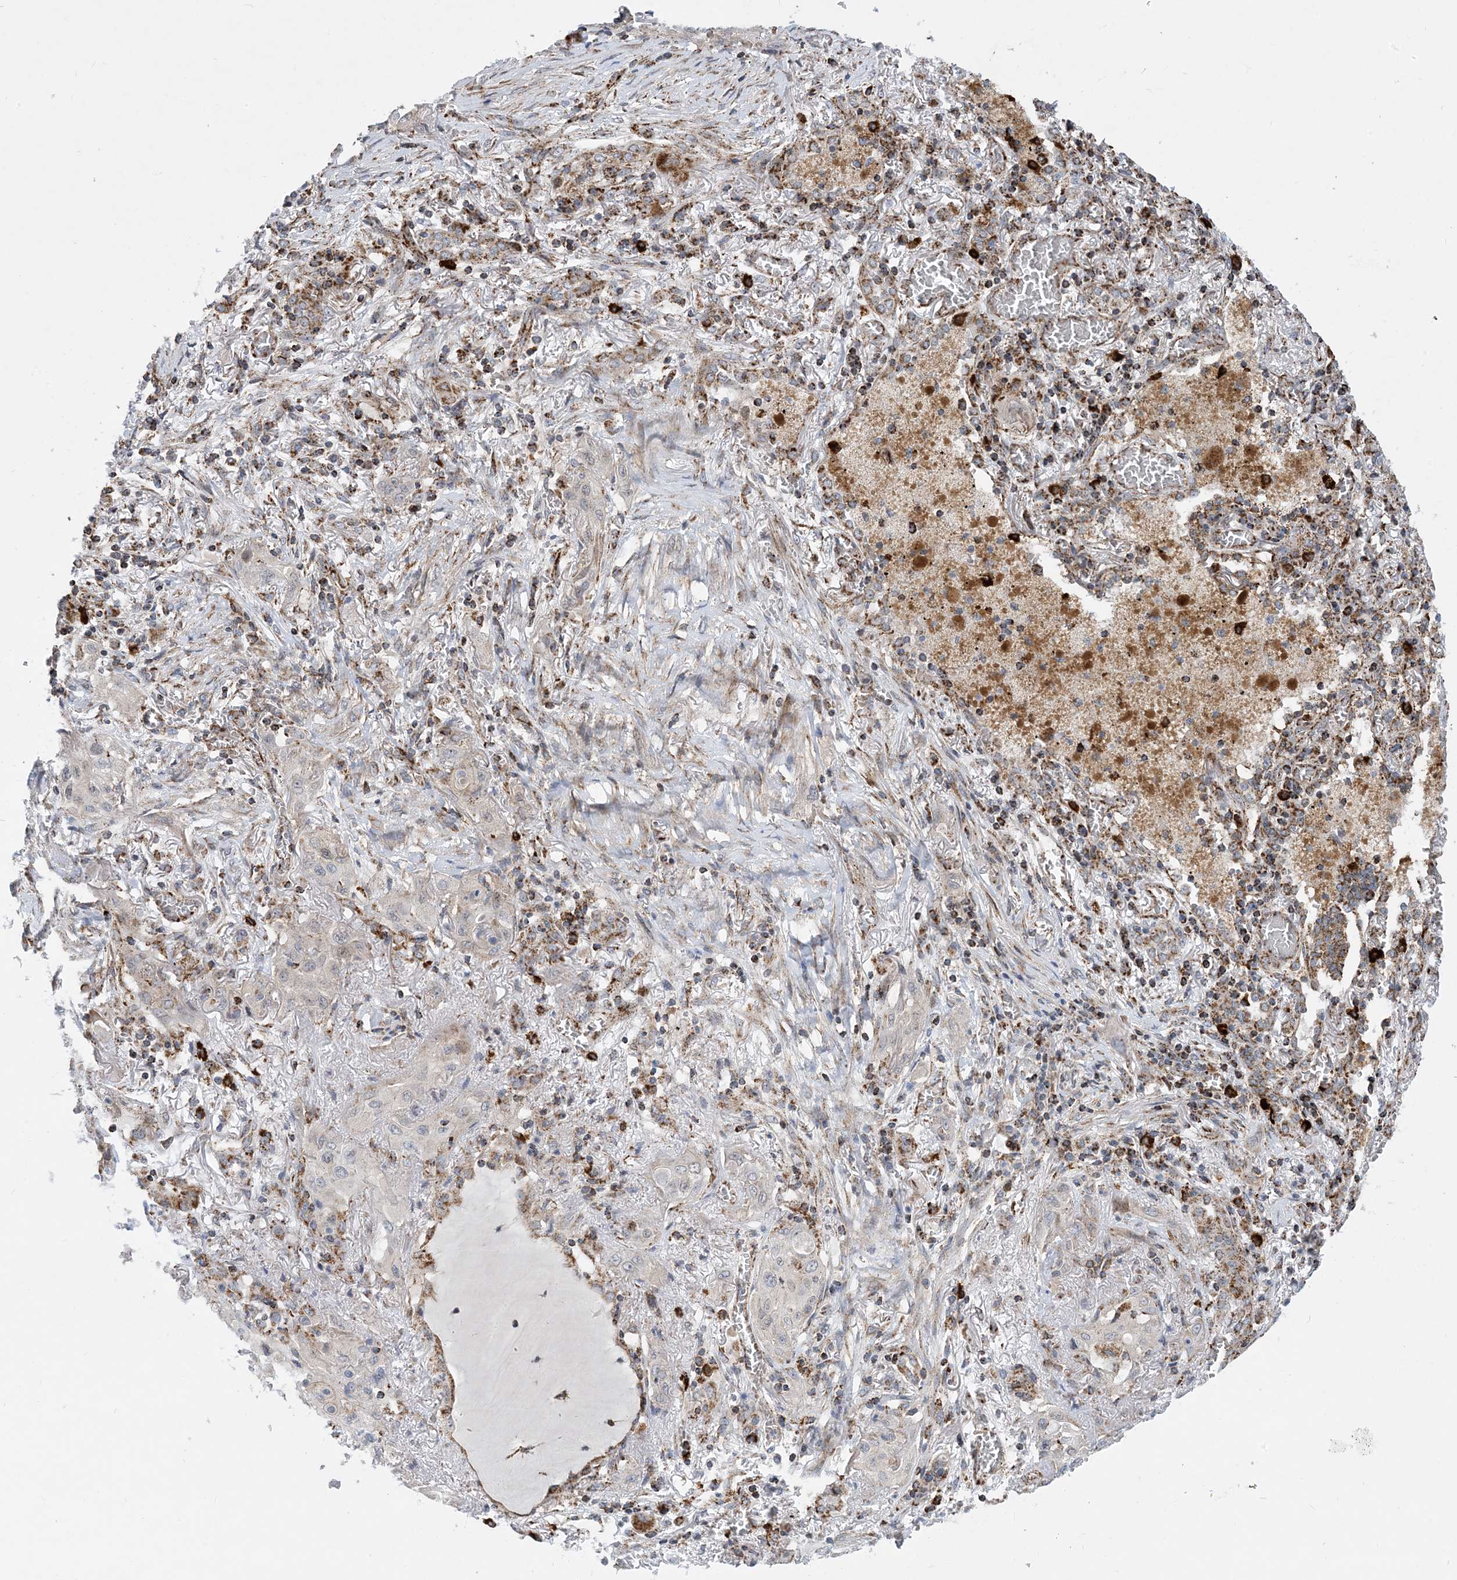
{"staining": {"intensity": "negative", "quantity": "none", "location": "none"}, "tissue": "lung cancer", "cell_type": "Tumor cells", "image_type": "cancer", "snomed": [{"axis": "morphology", "description": "Squamous cell carcinoma, NOS"}, {"axis": "topography", "description": "Lung"}], "caption": "A micrograph of squamous cell carcinoma (lung) stained for a protein demonstrates no brown staining in tumor cells.", "gene": "PCDHGA1", "patient": {"sex": "female", "age": 47}}